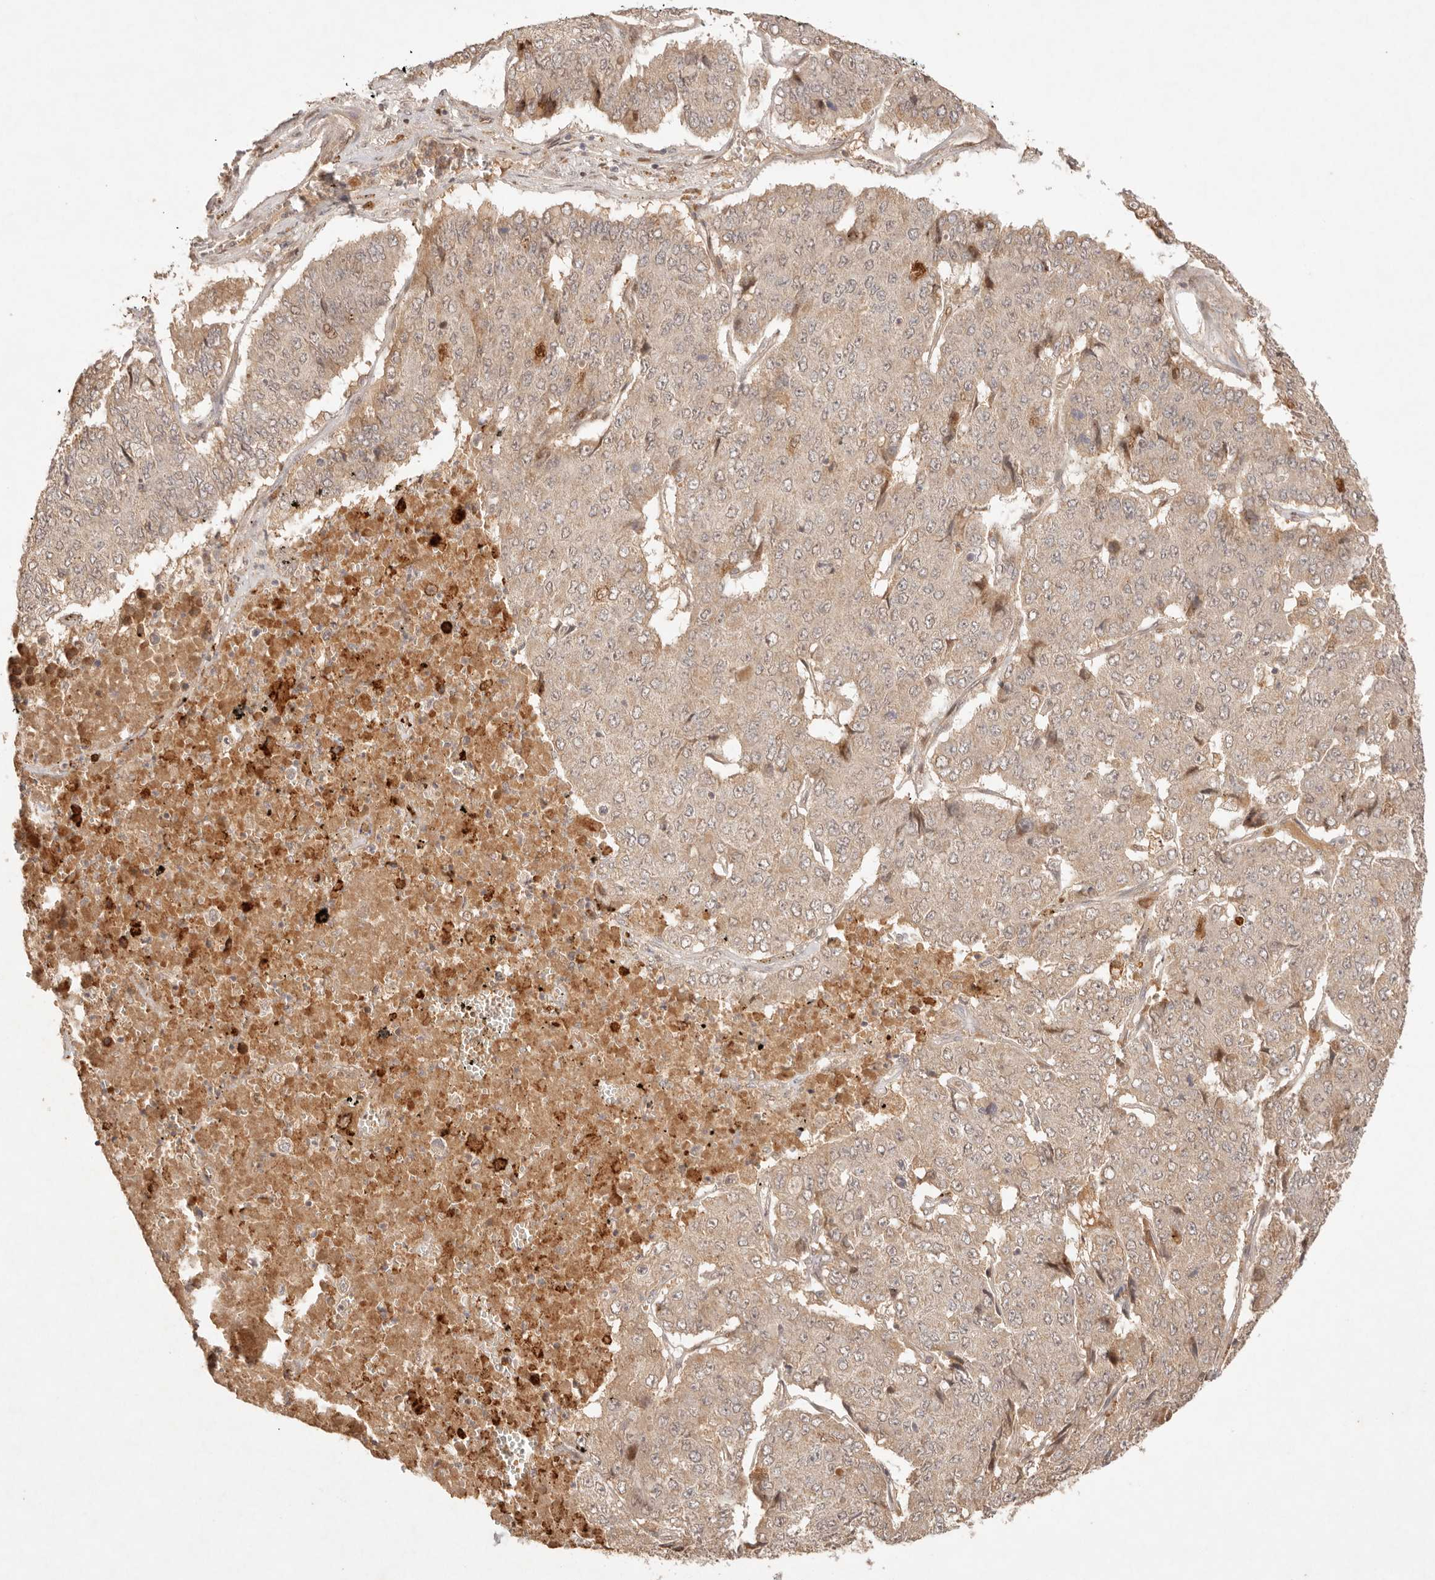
{"staining": {"intensity": "weak", "quantity": ">75%", "location": "cytoplasmic/membranous"}, "tissue": "pancreatic cancer", "cell_type": "Tumor cells", "image_type": "cancer", "snomed": [{"axis": "morphology", "description": "Adenocarcinoma, NOS"}, {"axis": "topography", "description": "Pancreas"}], "caption": "An immunohistochemistry micrograph of tumor tissue is shown. Protein staining in brown highlights weak cytoplasmic/membranous positivity in adenocarcinoma (pancreatic) within tumor cells.", "gene": "PHLDA3", "patient": {"sex": "male", "age": 50}}